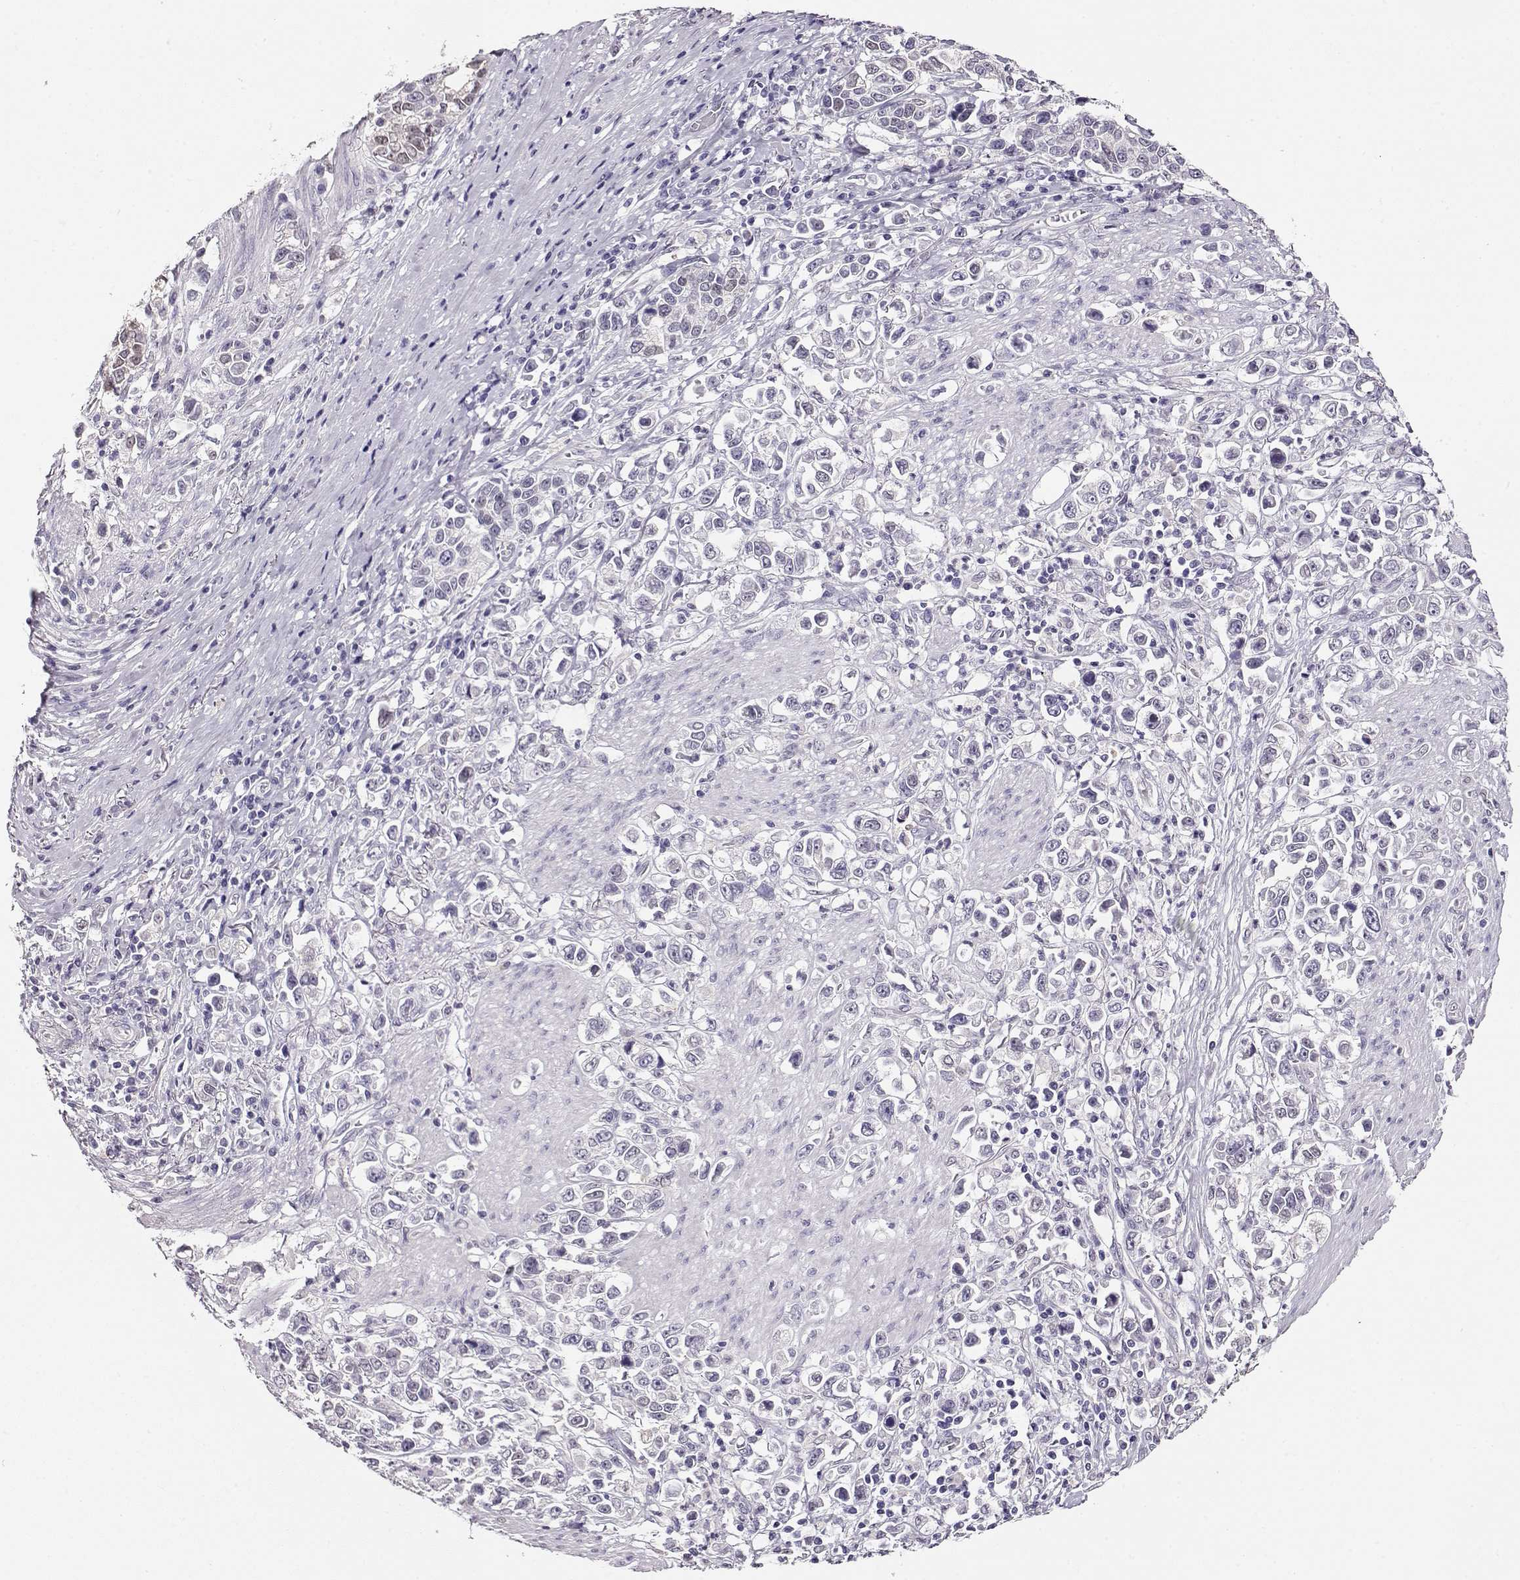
{"staining": {"intensity": "negative", "quantity": "none", "location": "none"}, "tissue": "stomach cancer", "cell_type": "Tumor cells", "image_type": "cancer", "snomed": [{"axis": "morphology", "description": "Adenocarcinoma, NOS"}, {"axis": "topography", "description": "Stomach"}], "caption": "Tumor cells are negative for protein expression in human stomach adenocarcinoma.", "gene": "CCR8", "patient": {"sex": "male", "age": 93}}